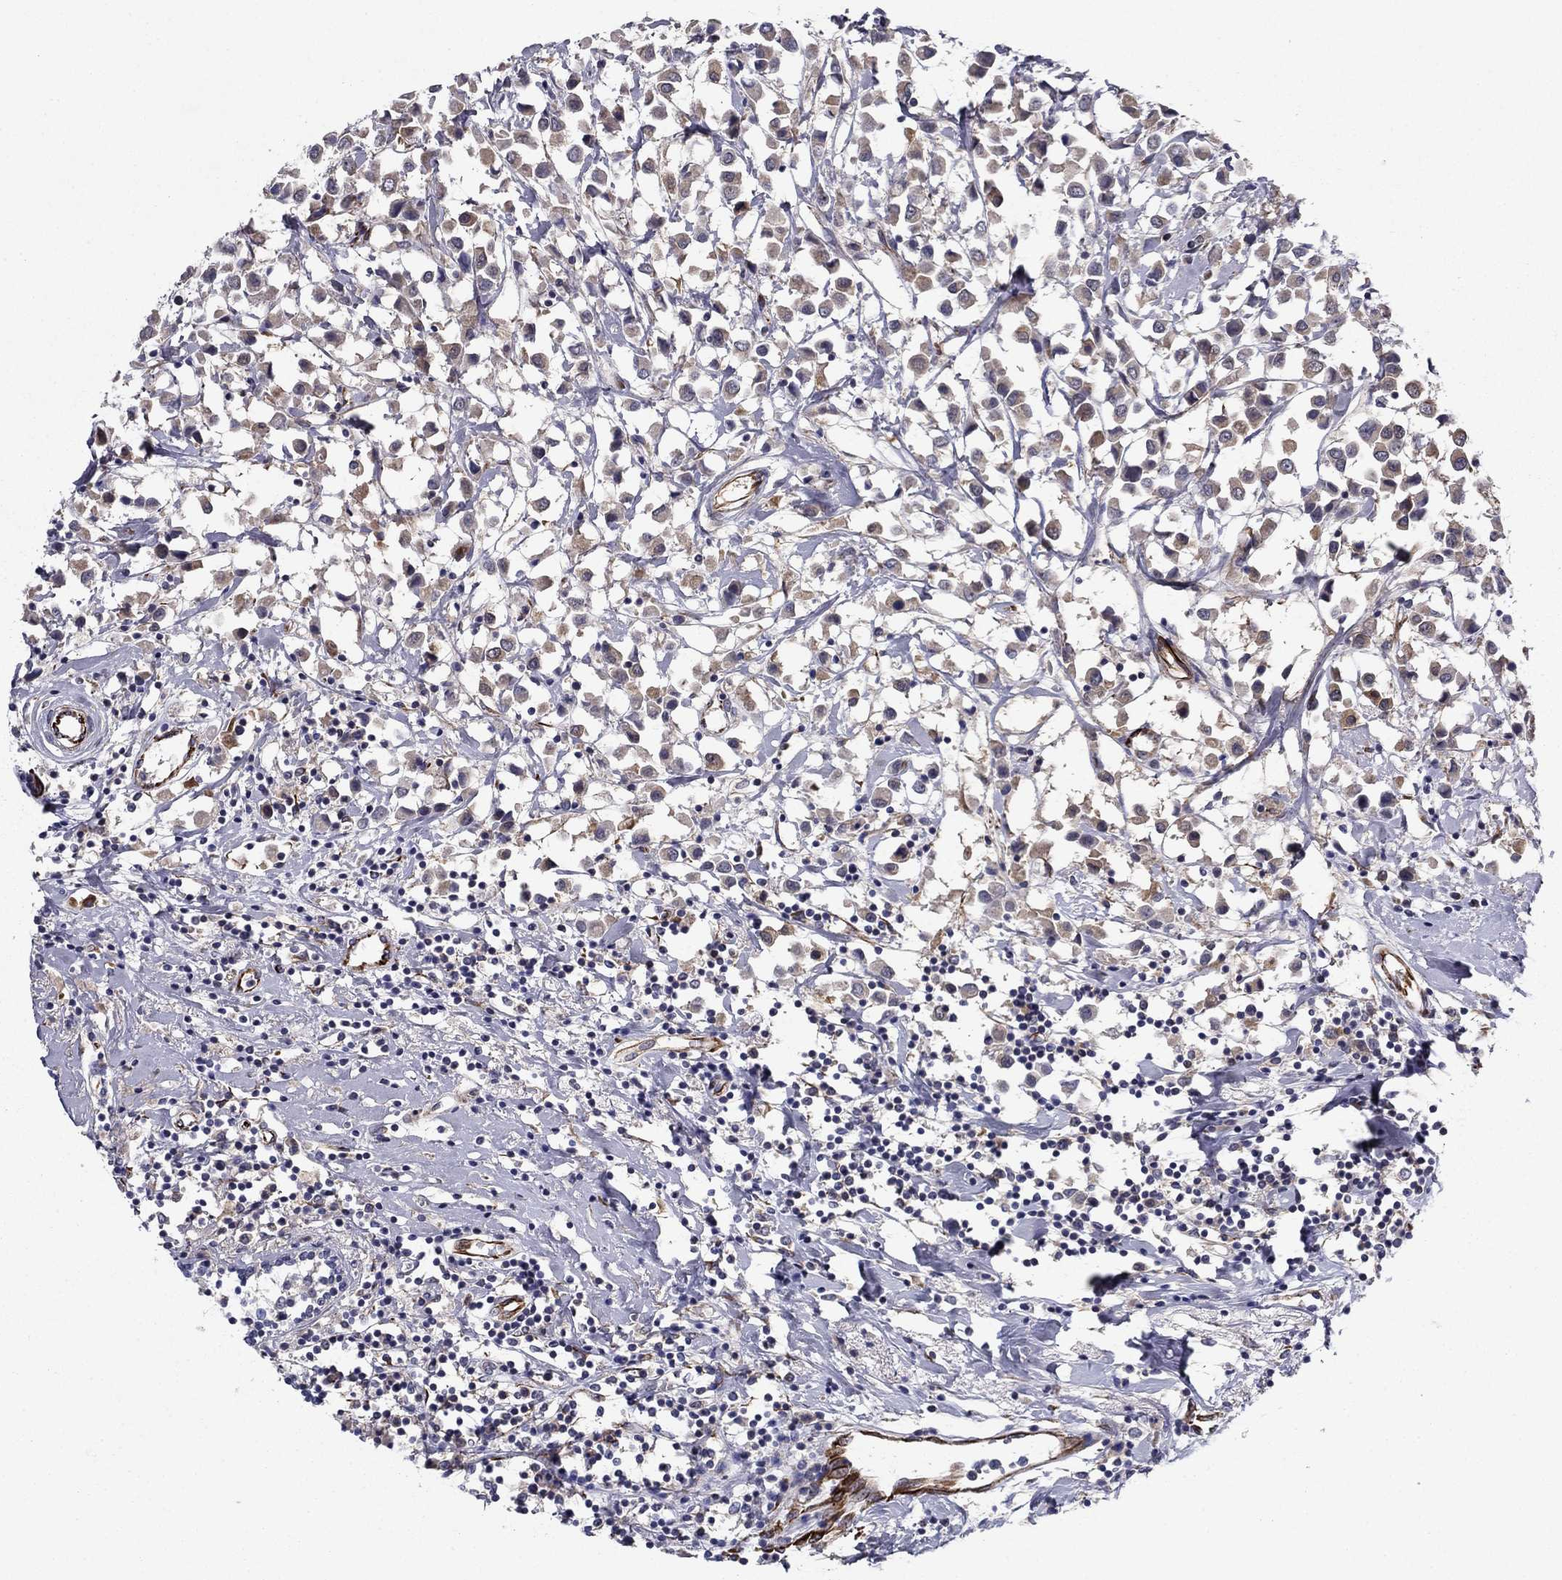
{"staining": {"intensity": "weak", "quantity": "25%-75%", "location": "cytoplasmic/membranous"}, "tissue": "breast cancer", "cell_type": "Tumor cells", "image_type": "cancer", "snomed": [{"axis": "morphology", "description": "Duct carcinoma"}, {"axis": "topography", "description": "Breast"}], "caption": "There is low levels of weak cytoplasmic/membranous positivity in tumor cells of invasive ductal carcinoma (breast), as demonstrated by immunohistochemical staining (brown color).", "gene": "LACTB2", "patient": {"sex": "female", "age": 61}}